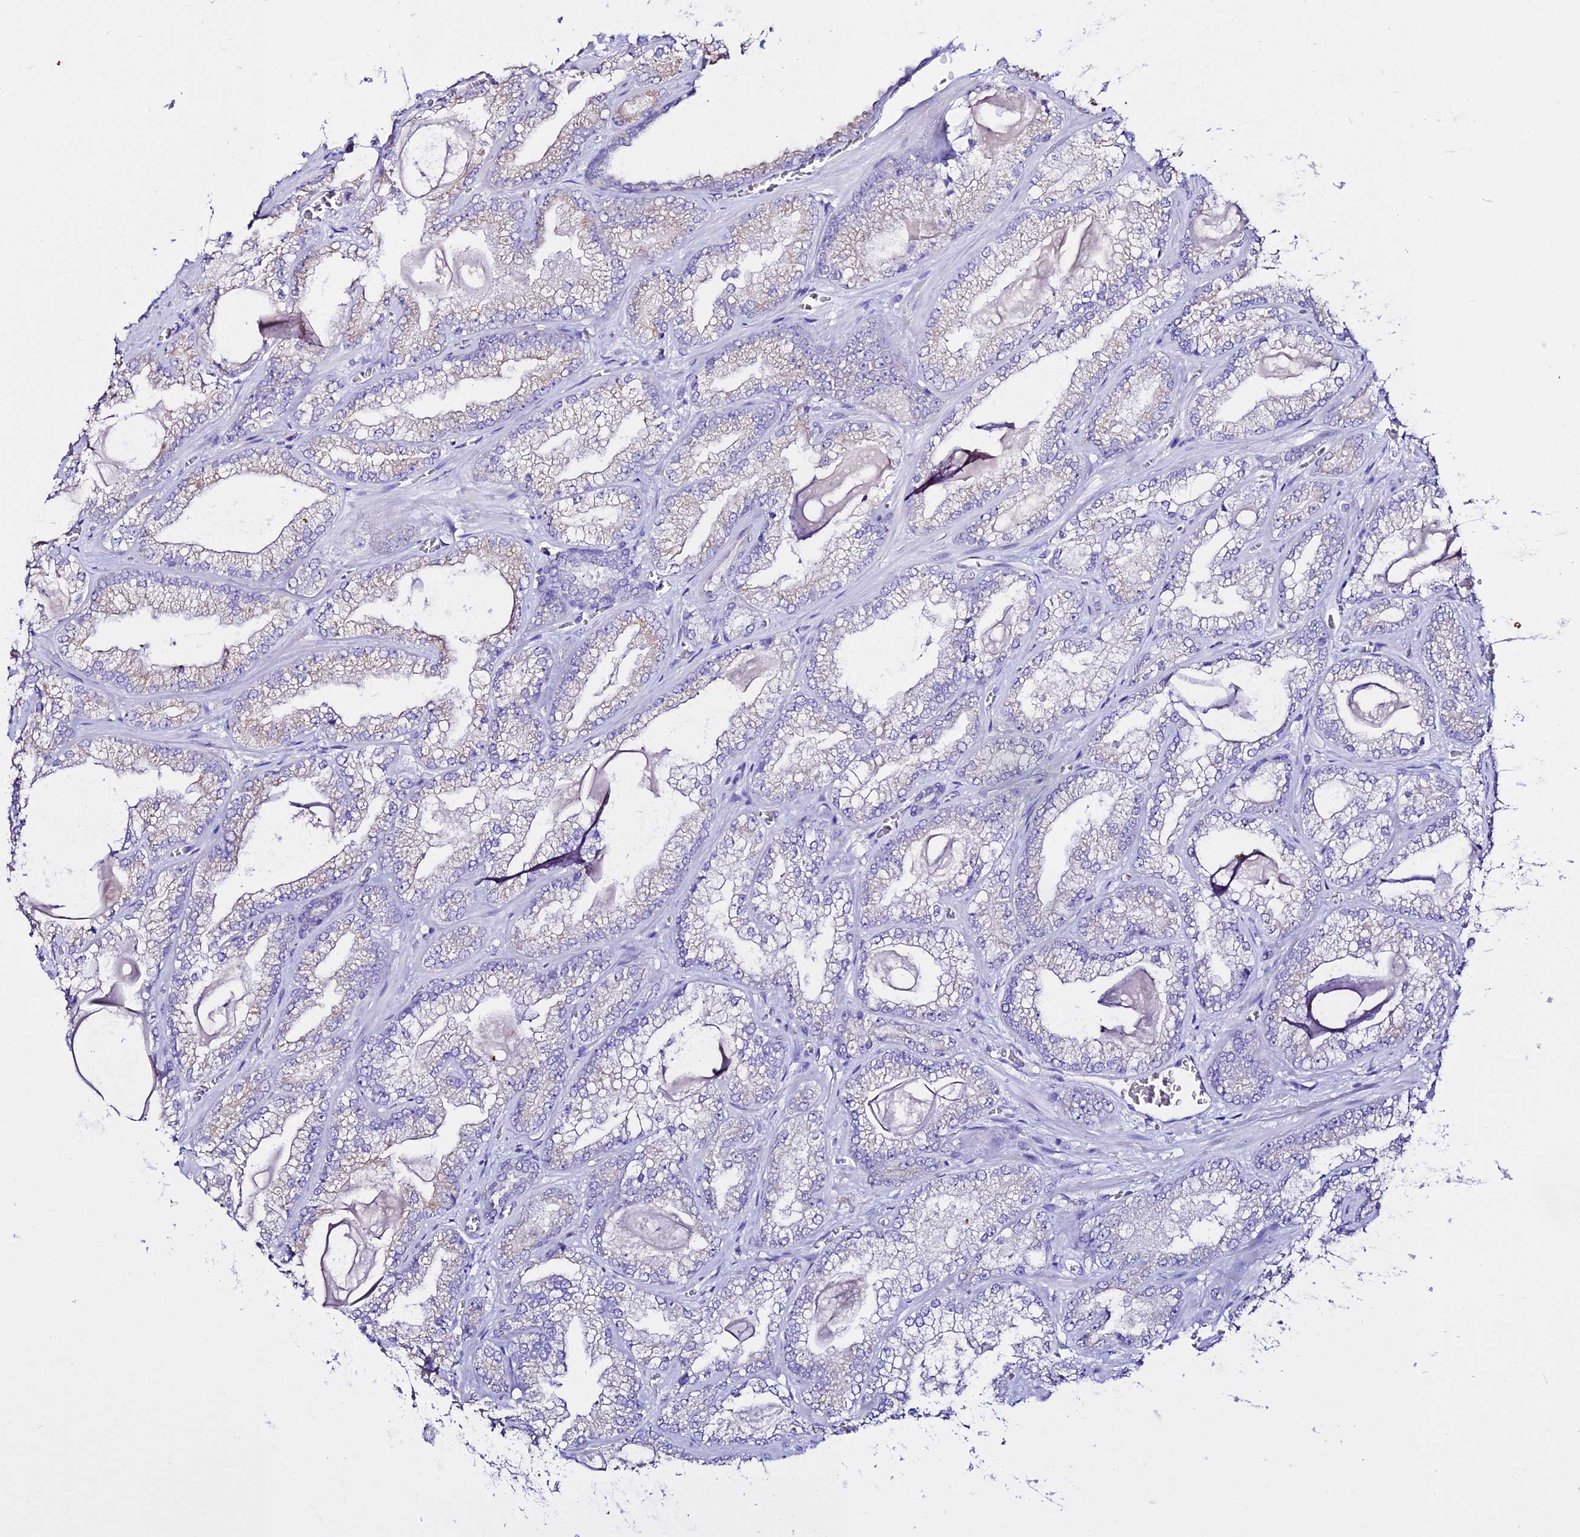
{"staining": {"intensity": "moderate", "quantity": "<25%", "location": "cytoplasmic/membranous"}, "tissue": "prostate cancer", "cell_type": "Tumor cells", "image_type": "cancer", "snomed": [{"axis": "morphology", "description": "Adenocarcinoma, Low grade"}, {"axis": "topography", "description": "Prostate"}], "caption": "Immunohistochemistry (IHC) of human prostate adenocarcinoma (low-grade) displays low levels of moderate cytoplasmic/membranous expression in approximately <25% of tumor cells.", "gene": "TUBA3D", "patient": {"sex": "male", "age": 57}}